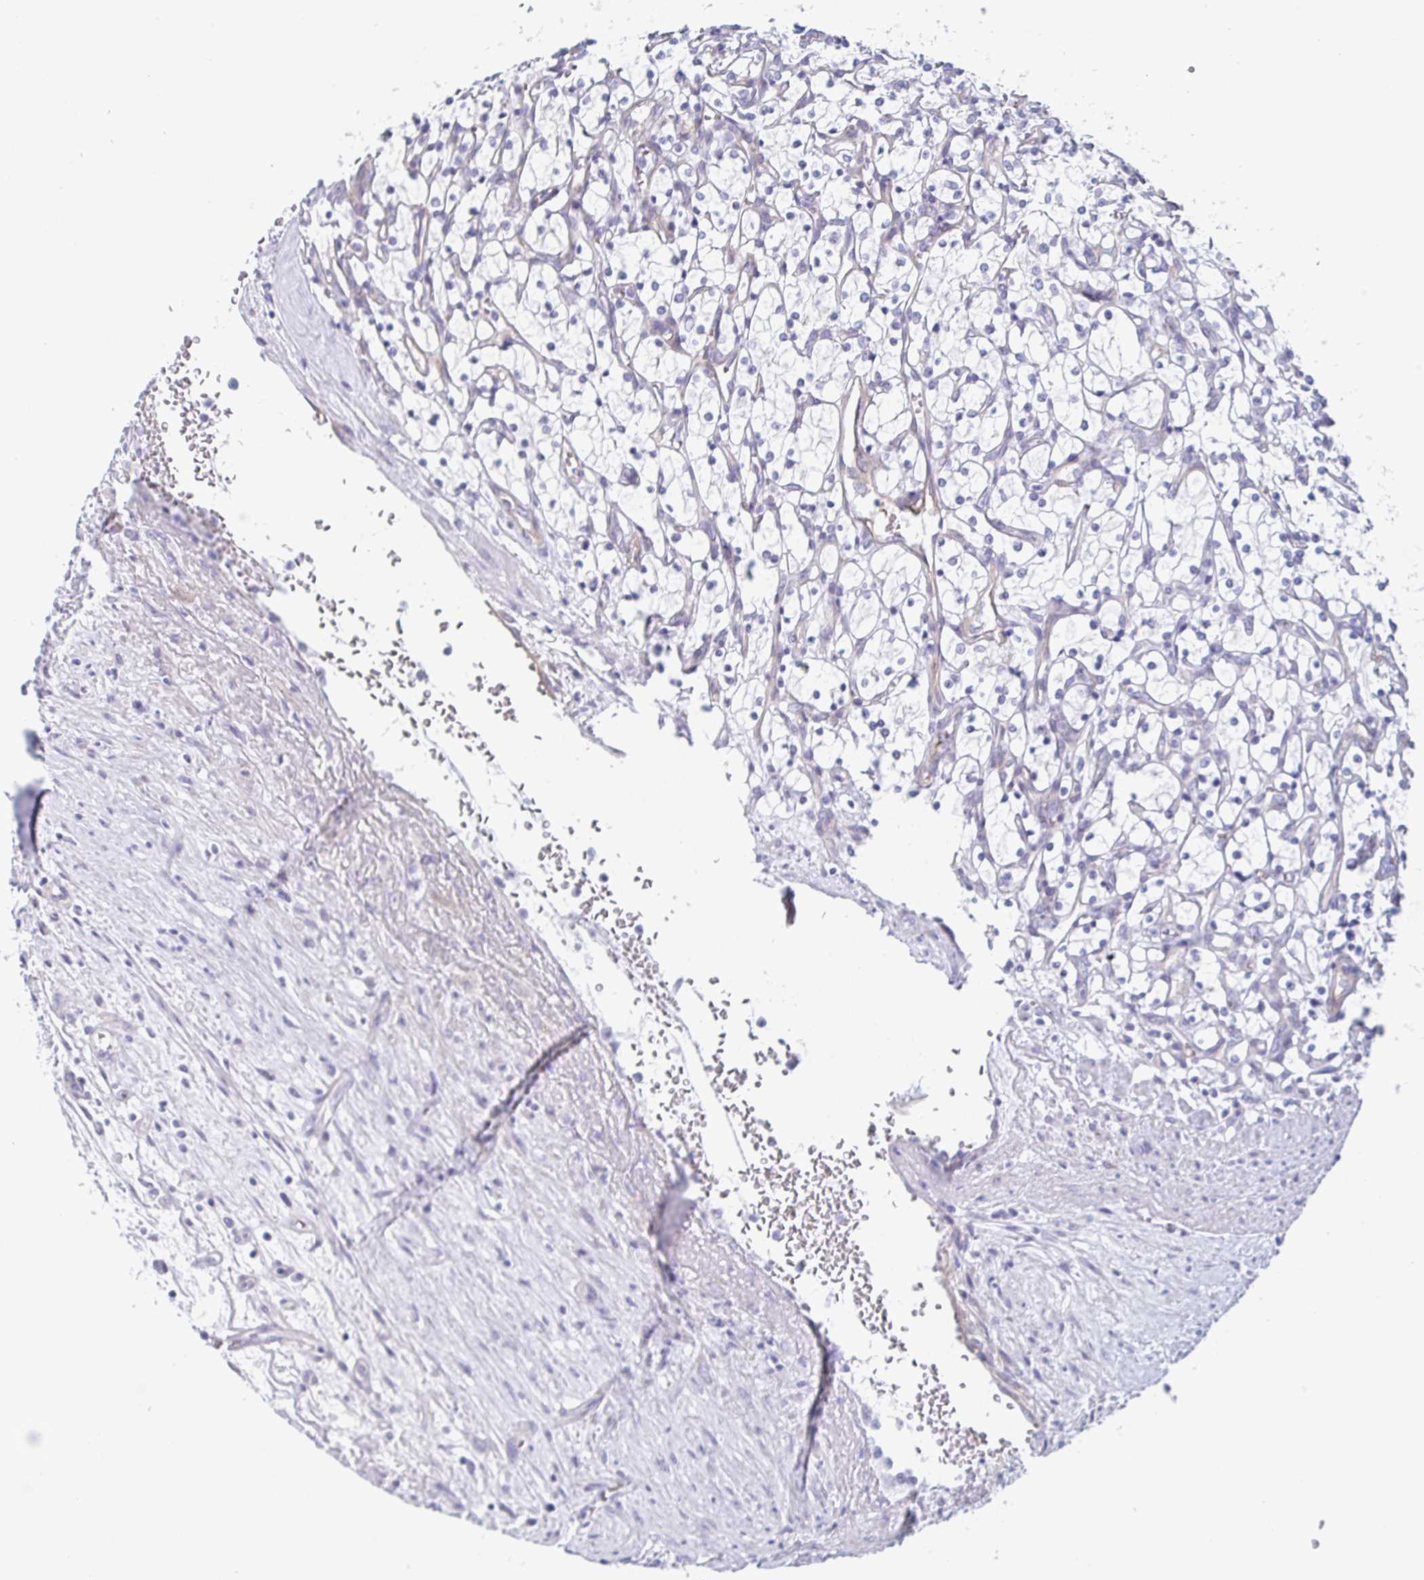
{"staining": {"intensity": "negative", "quantity": "none", "location": "none"}, "tissue": "renal cancer", "cell_type": "Tumor cells", "image_type": "cancer", "snomed": [{"axis": "morphology", "description": "Adenocarcinoma, NOS"}, {"axis": "topography", "description": "Kidney"}], "caption": "This micrograph is of renal cancer (adenocarcinoma) stained with immunohistochemistry to label a protein in brown with the nuclei are counter-stained blue. There is no expression in tumor cells.", "gene": "DYNC1I1", "patient": {"sex": "female", "age": 69}}